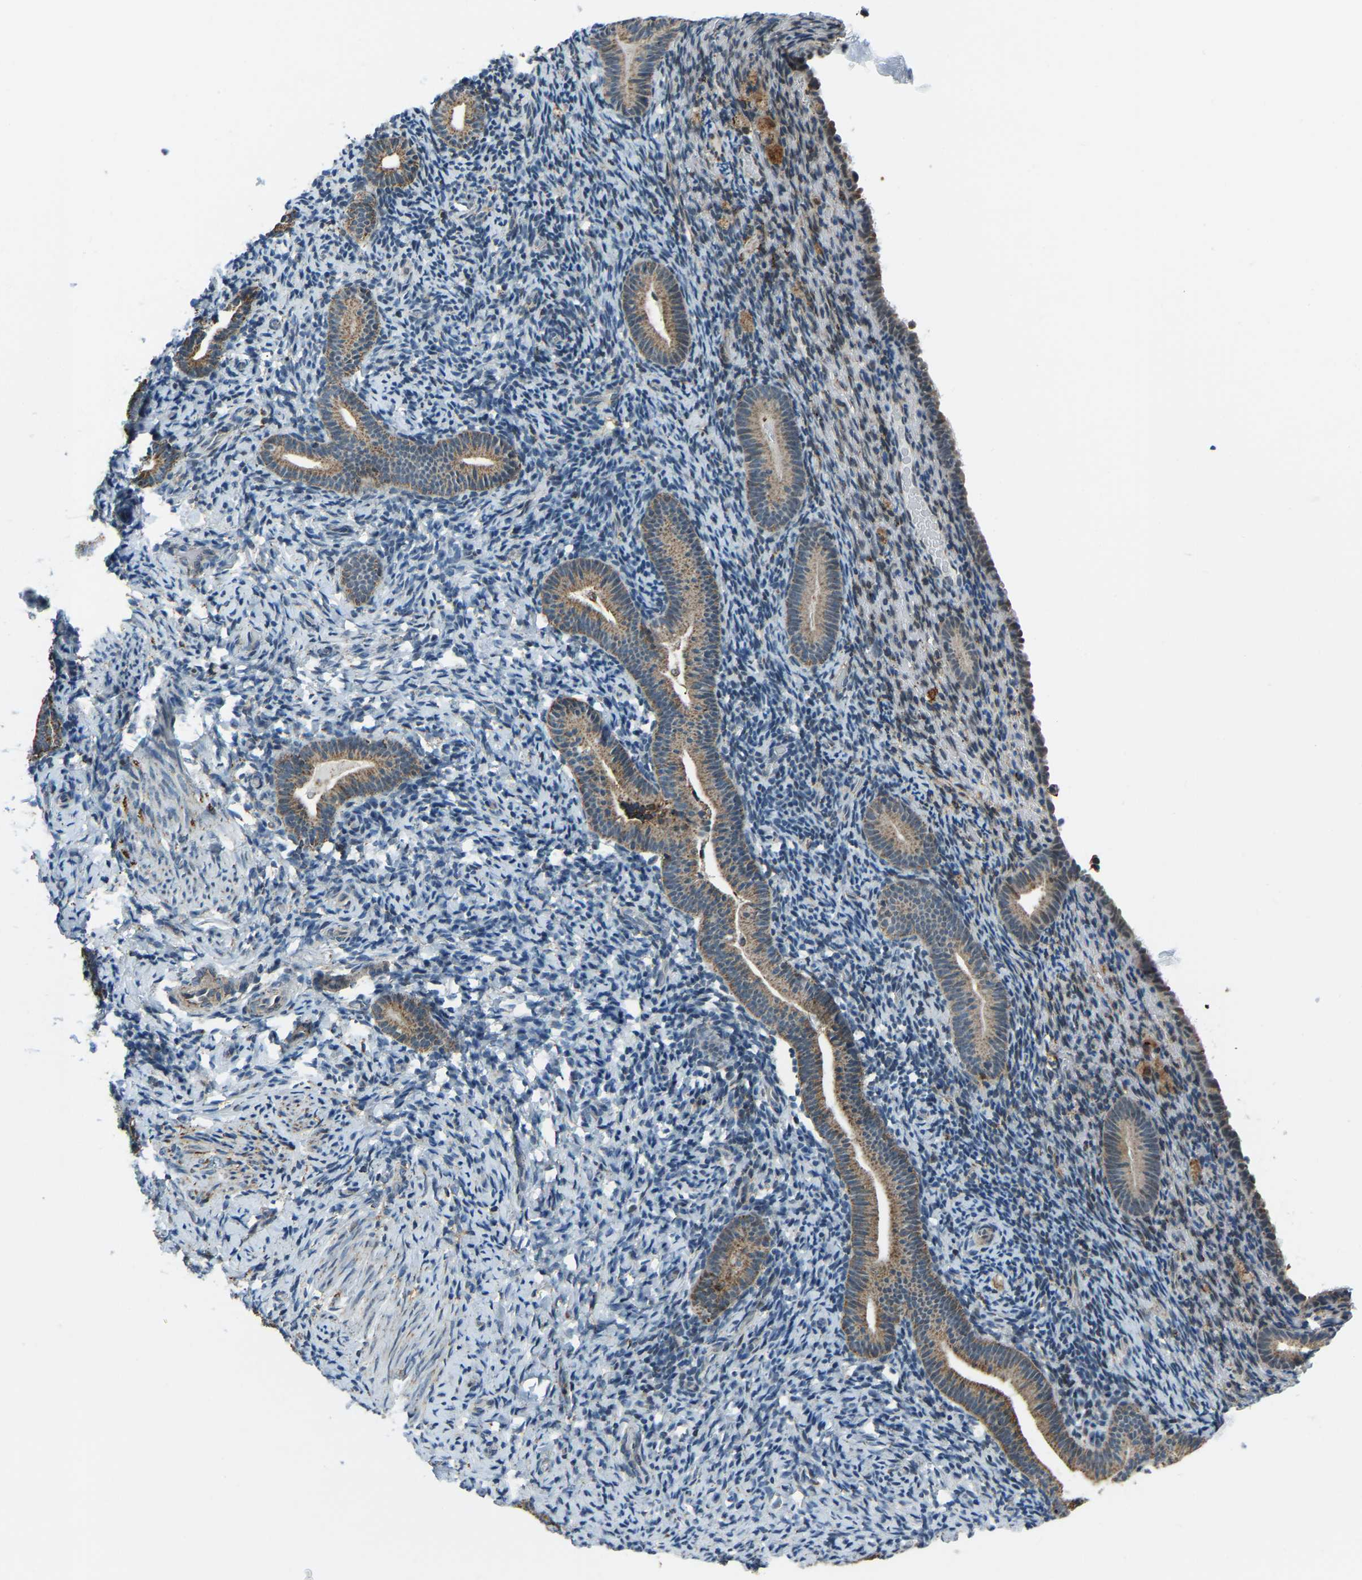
{"staining": {"intensity": "moderate", "quantity": "<25%", "location": "cytoplasmic/membranous"}, "tissue": "endometrium", "cell_type": "Cells in endometrial stroma", "image_type": "normal", "snomed": [{"axis": "morphology", "description": "Normal tissue, NOS"}, {"axis": "topography", "description": "Endometrium"}], "caption": "IHC photomicrograph of benign endometrium stained for a protein (brown), which exhibits low levels of moderate cytoplasmic/membranous positivity in about <25% of cells in endometrial stroma.", "gene": "RBM33", "patient": {"sex": "female", "age": 51}}